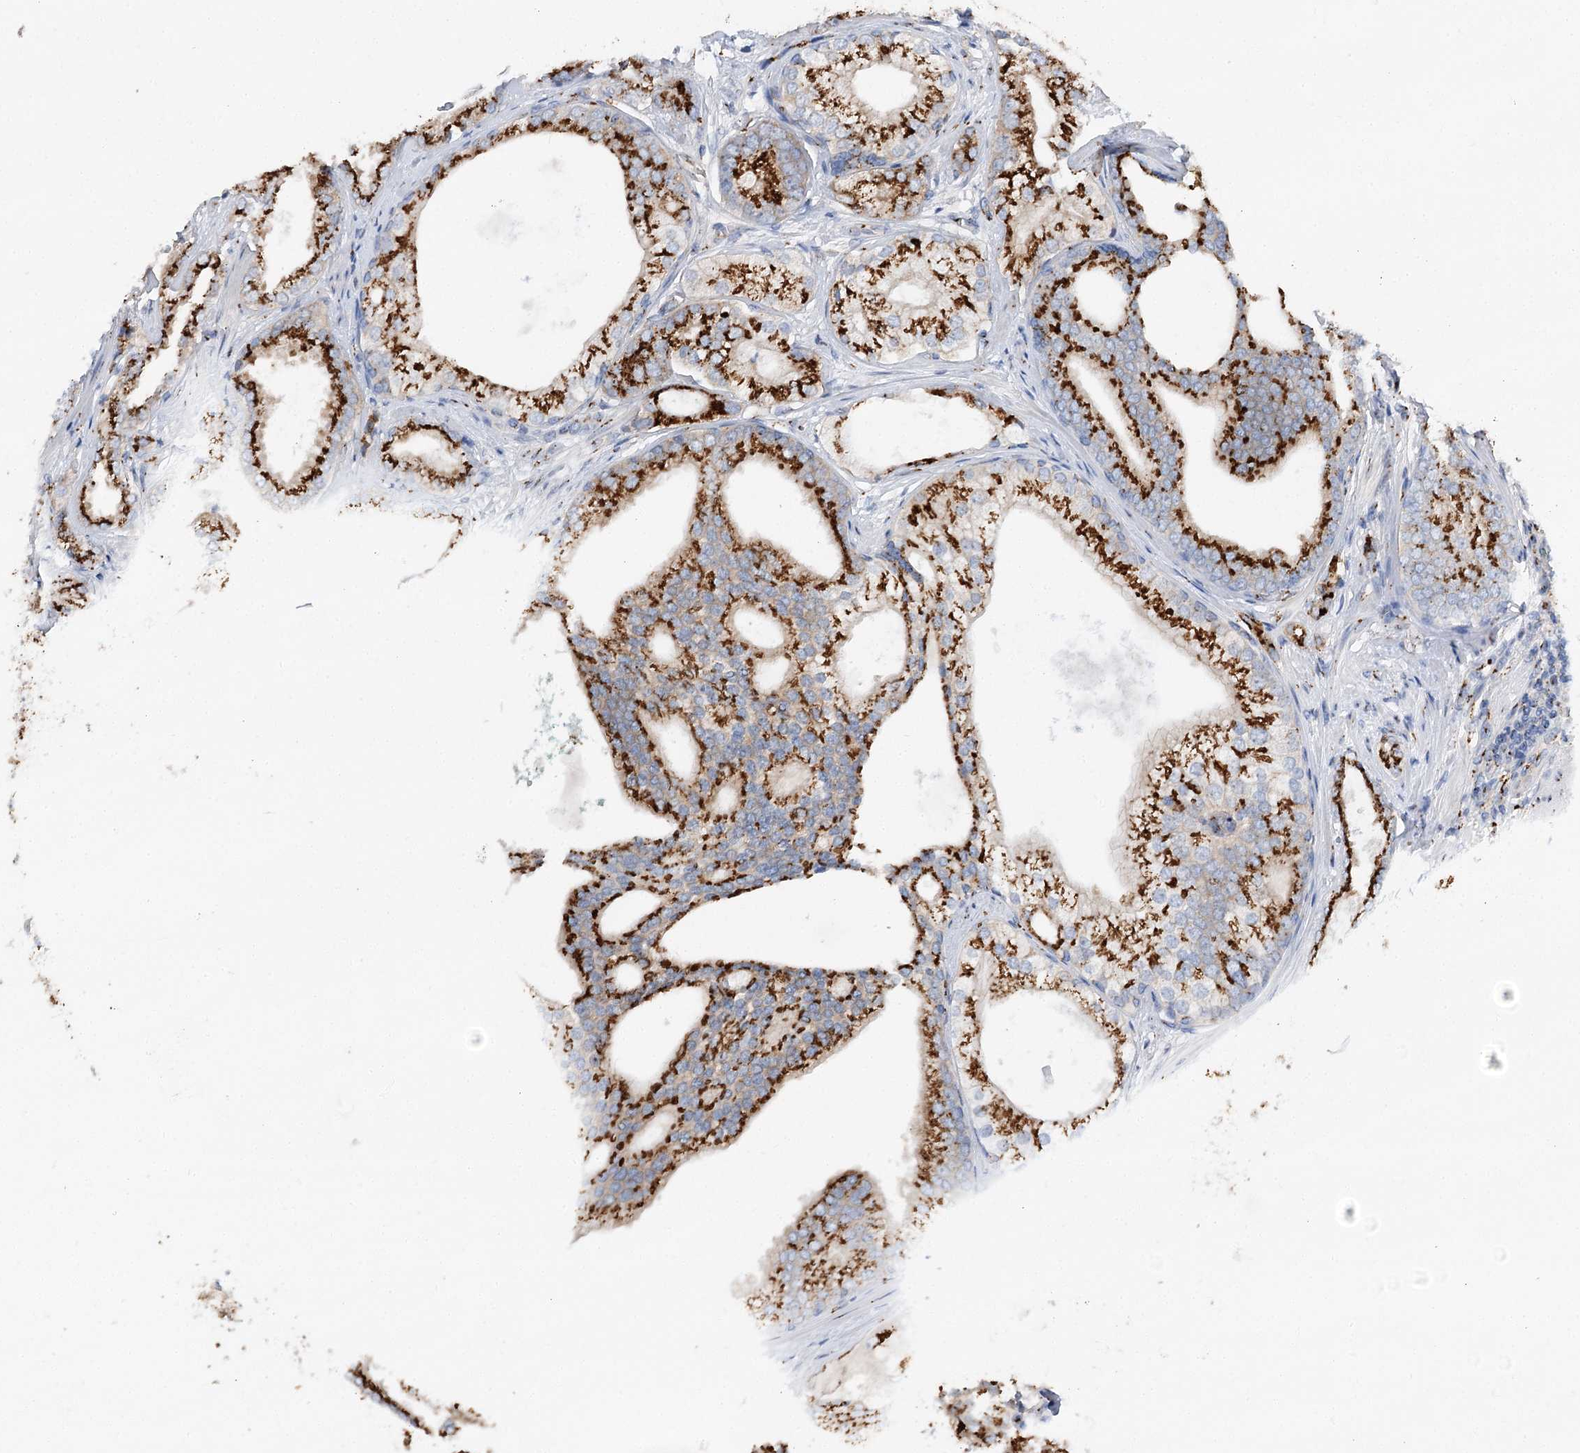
{"staining": {"intensity": "strong", "quantity": ">75%", "location": "cytoplasmic/membranous"}, "tissue": "prostate cancer", "cell_type": "Tumor cells", "image_type": "cancer", "snomed": [{"axis": "morphology", "description": "Adenocarcinoma, High grade"}, {"axis": "topography", "description": "Prostate"}], "caption": "IHC staining of high-grade adenocarcinoma (prostate), which reveals high levels of strong cytoplasmic/membranous expression in about >75% of tumor cells indicating strong cytoplasmic/membranous protein staining. The staining was performed using DAB (3,3'-diaminobenzidine) (brown) for protein detection and nuclei were counterstained in hematoxylin (blue).", "gene": "TMEM165", "patient": {"sex": "male", "age": 60}}